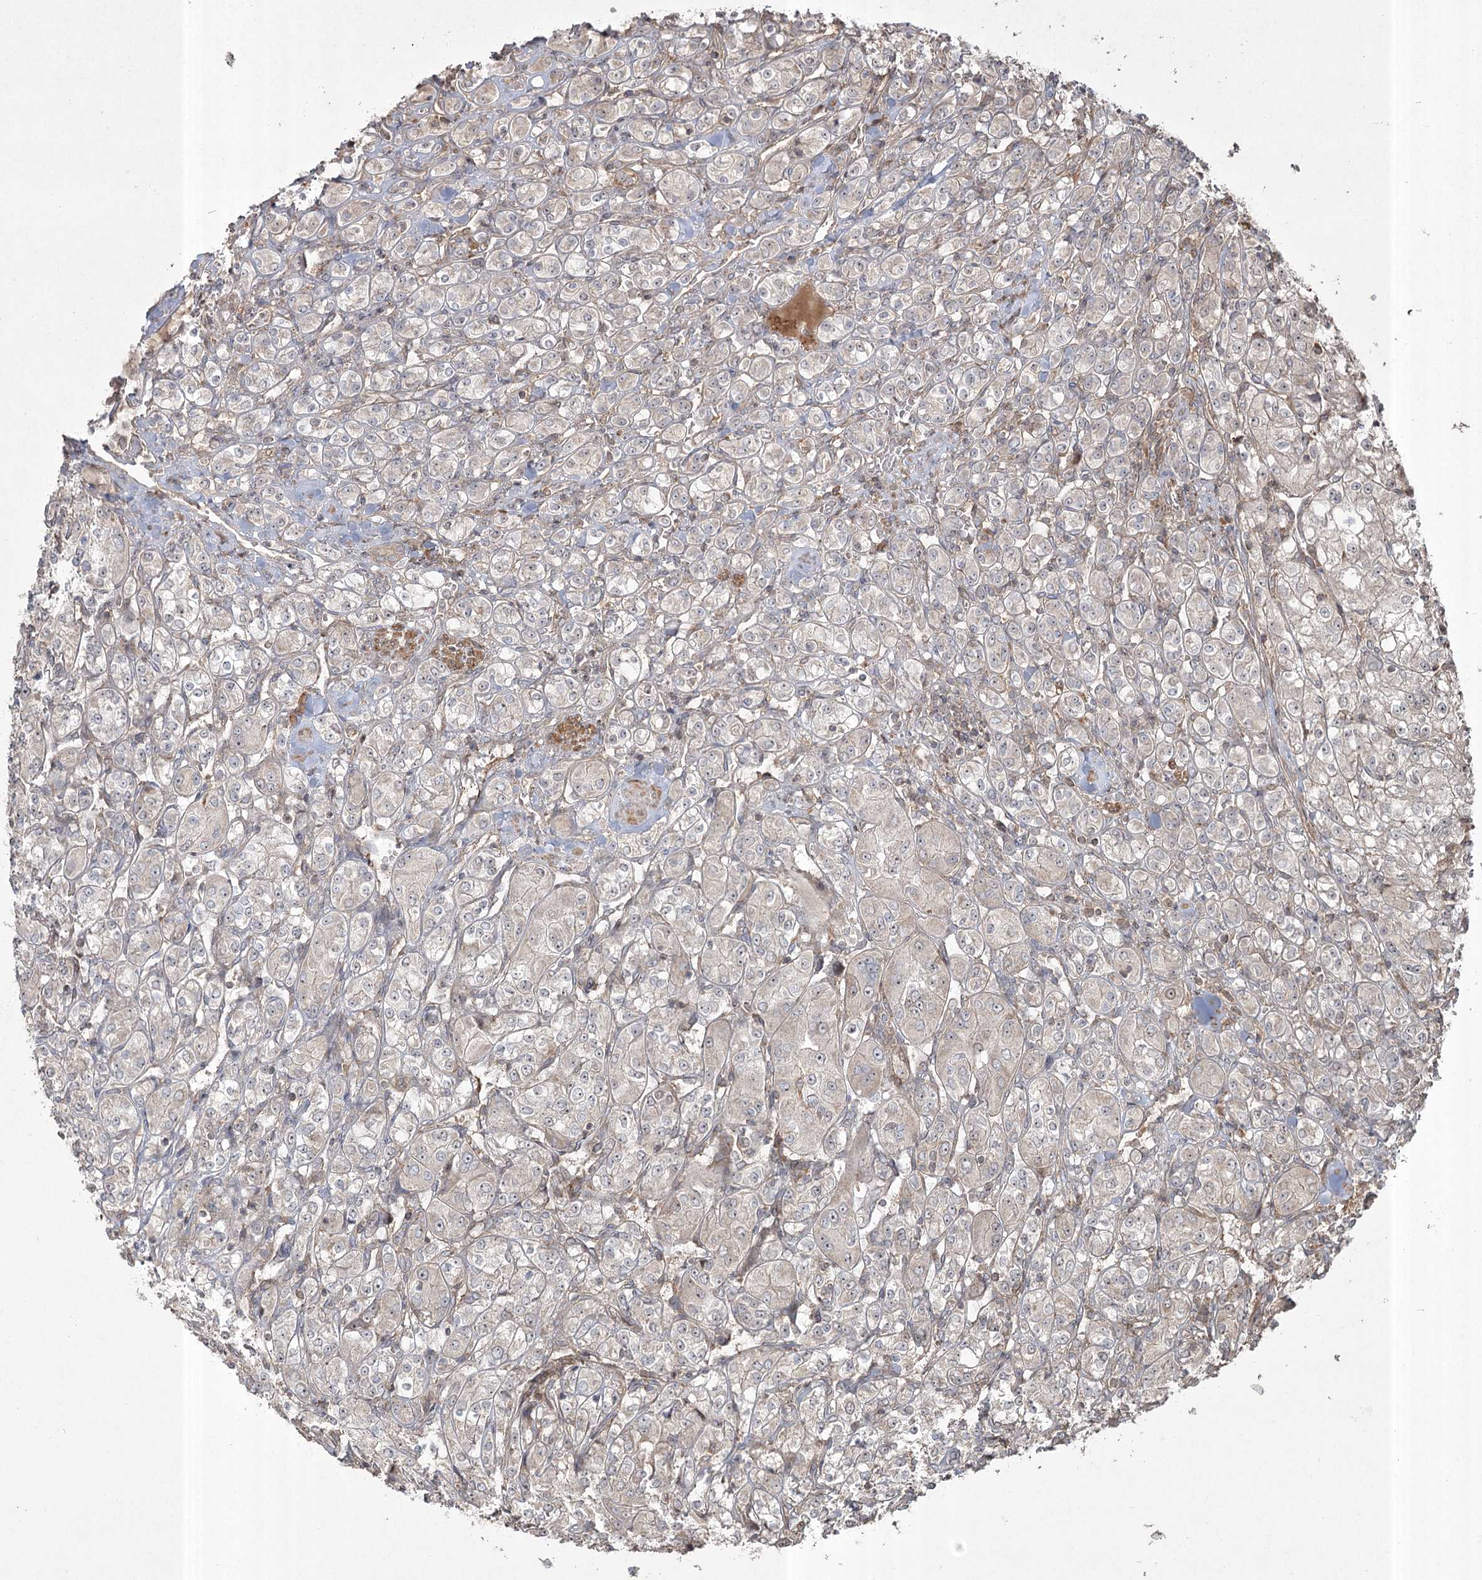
{"staining": {"intensity": "weak", "quantity": "<25%", "location": "cytoplasmic/membranous"}, "tissue": "renal cancer", "cell_type": "Tumor cells", "image_type": "cancer", "snomed": [{"axis": "morphology", "description": "Adenocarcinoma, NOS"}, {"axis": "topography", "description": "Kidney"}], "caption": "Immunohistochemistry (IHC) histopathology image of neoplastic tissue: adenocarcinoma (renal) stained with DAB reveals no significant protein positivity in tumor cells. Brightfield microscopy of immunohistochemistry (IHC) stained with DAB (brown) and hematoxylin (blue), captured at high magnification.", "gene": "CPLANE1", "patient": {"sex": "male", "age": 77}}